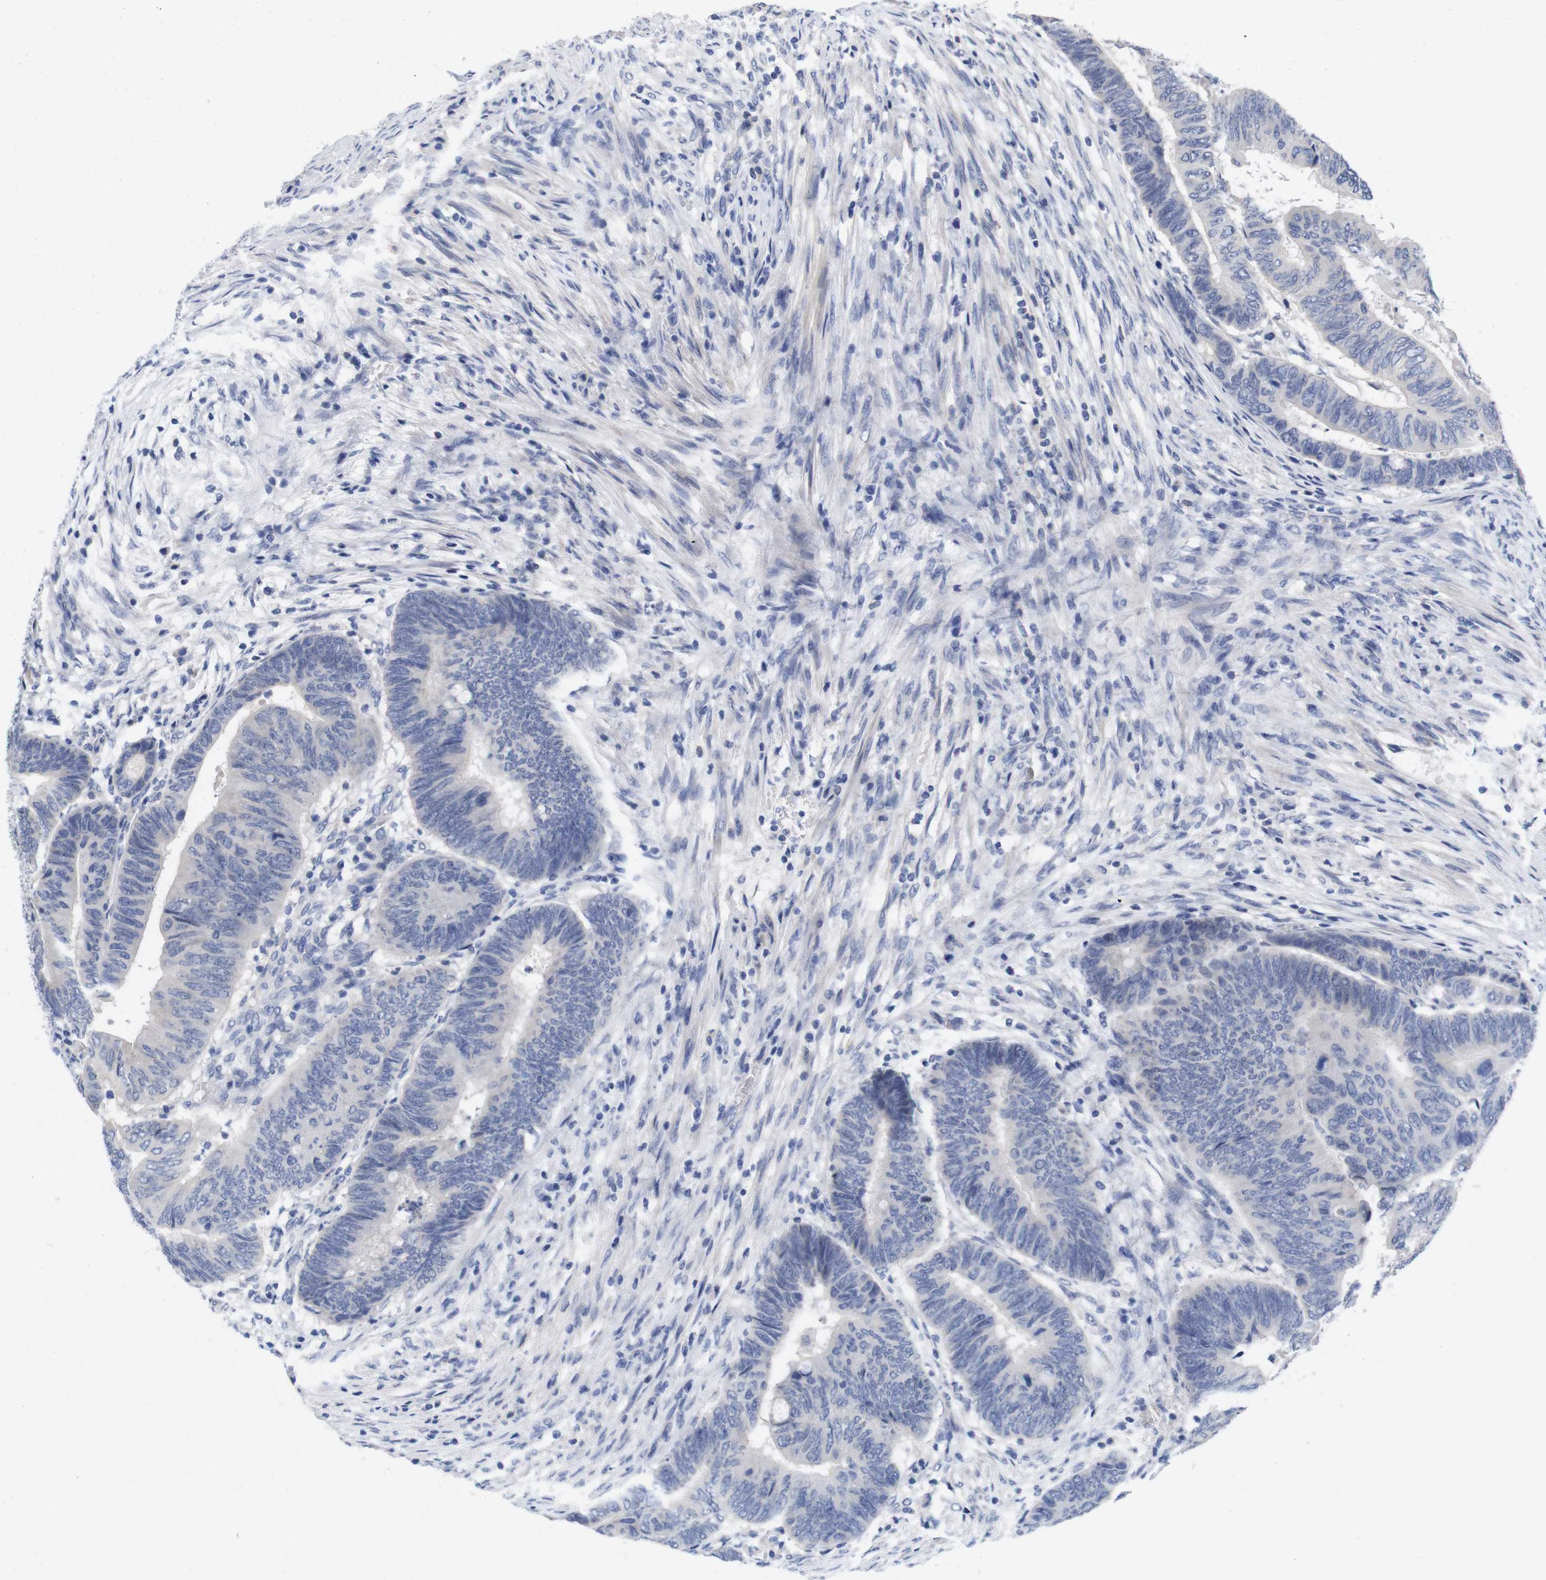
{"staining": {"intensity": "negative", "quantity": "none", "location": "none"}, "tissue": "colorectal cancer", "cell_type": "Tumor cells", "image_type": "cancer", "snomed": [{"axis": "morphology", "description": "Normal tissue, NOS"}, {"axis": "morphology", "description": "Adenocarcinoma, NOS"}, {"axis": "topography", "description": "Rectum"}, {"axis": "topography", "description": "Peripheral nerve tissue"}], "caption": "Human adenocarcinoma (colorectal) stained for a protein using IHC reveals no staining in tumor cells.", "gene": "TNNI3", "patient": {"sex": "male", "age": 92}}